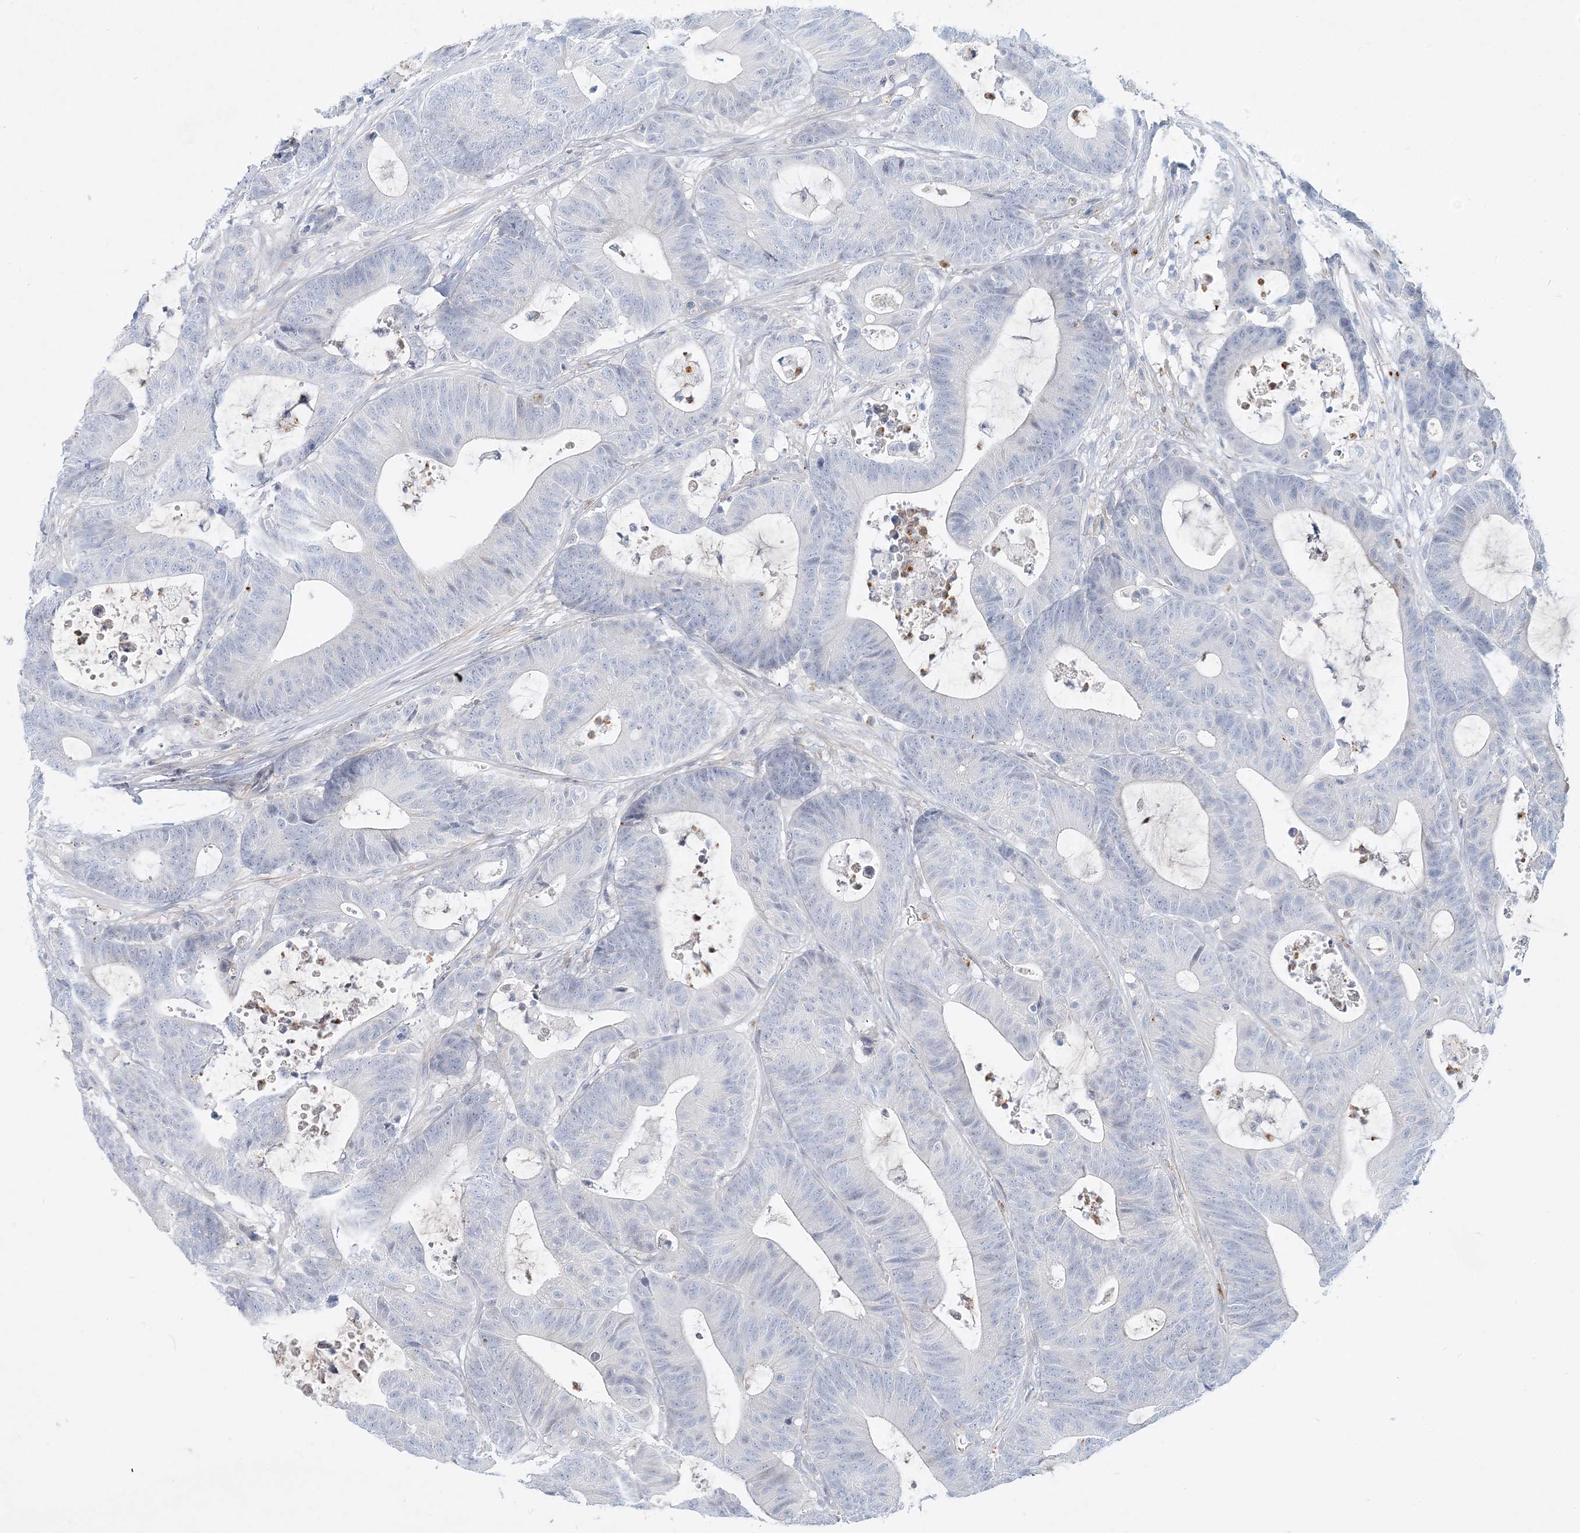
{"staining": {"intensity": "negative", "quantity": "none", "location": "none"}, "tissue": "colorectal cancer", "cell_type": "Tumor cells", "image_type": "cancer", "snomed": [{"axis": "morphology", "description": "Adenocarcinoma, NOS"}, {"axis": "topography", "description": "Colon"}], "caption": "Human colorectal cancer (adenocarcinoma) stained for a protein using IHC shows no staining in tumor cells.", "gene": "DNAH5", "patient": {"sex": "female", "age": 84}}